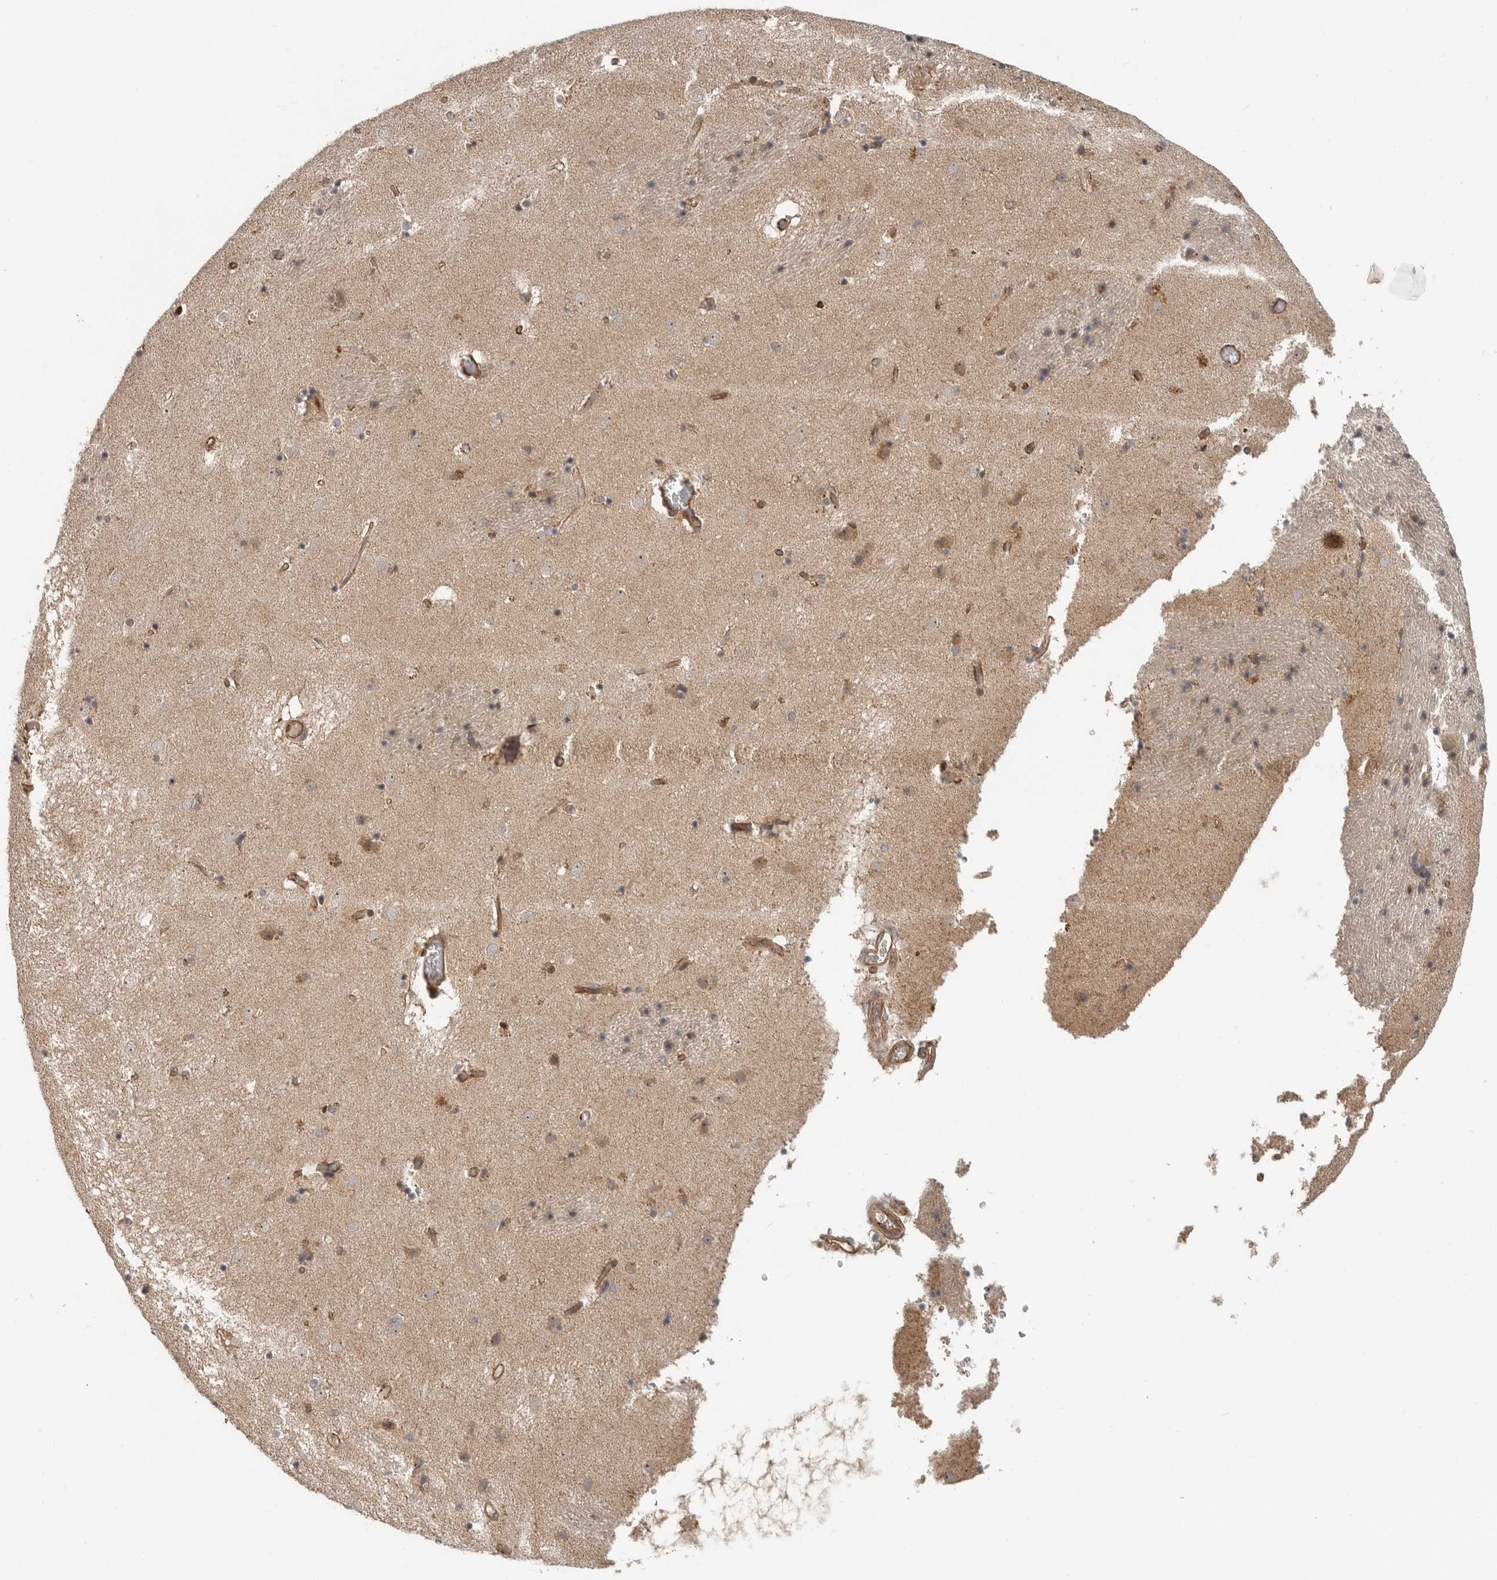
{"staining": {"intensity": "strong", "quantity": "25%-75%", "location": "cytoplasmic/membranous,nuclear"}, "tissue": "caudate", "cell_type": "Glial cells", "image_type": "normal", "snomed": [{"axis": "morphology", "description": "Normal tissue, NOS"}, {"axis": "topography", "description": "Lateral ventricle wall"}], "caption": "Immunohistochemical staining of benign caudate shows high levels of strong cytoplasmic/membranous,nuclear positivity in approximately 25%-75% of glial cells.", "gene": "STRAP", "patient": {"sex": "male", "age": 70}}